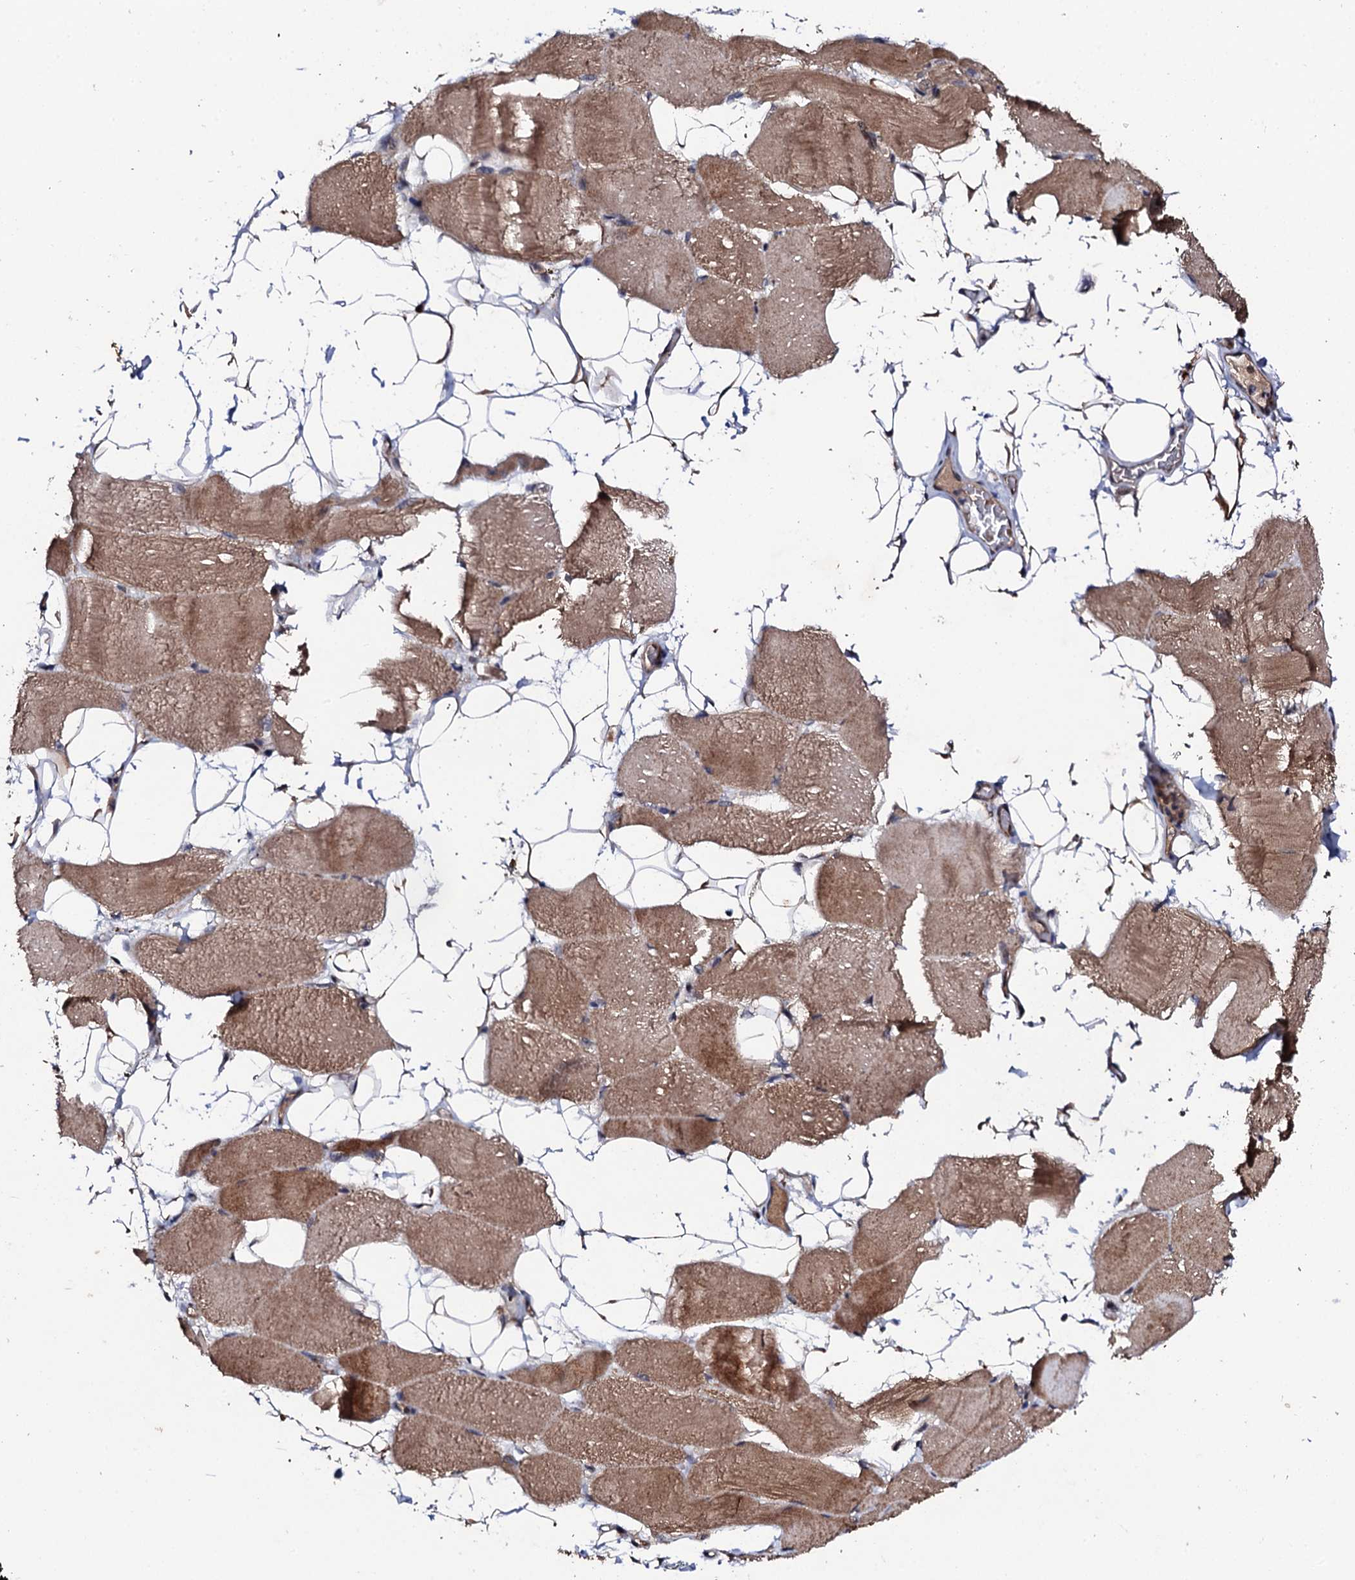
{"staining": {"intensity": "moderate", "quantity": ">75%", "location": "cytoplasmic/membranous"}, "tissue": "skeletal muscle", "cell_type": "Myocytes", "image_type": "normal", "snomed": [{"axis": "morphology", "description": "Normal tissue, NOS"}, {"axis": "topography", "description": "Skeletal muscle"}, {"axis": "topography", "description": "Parathyroid gland"}], "caption": "DAB (3,3'-diaminobenzidine) immunohistochemical staining of unremarkable skeletal muscle demonstrates moderate cytoplasmic/membranous protein staining in approximately >75% of myocytes.", "gene": "FAM111A", "patient": {"sex": "female", "age": 37}}